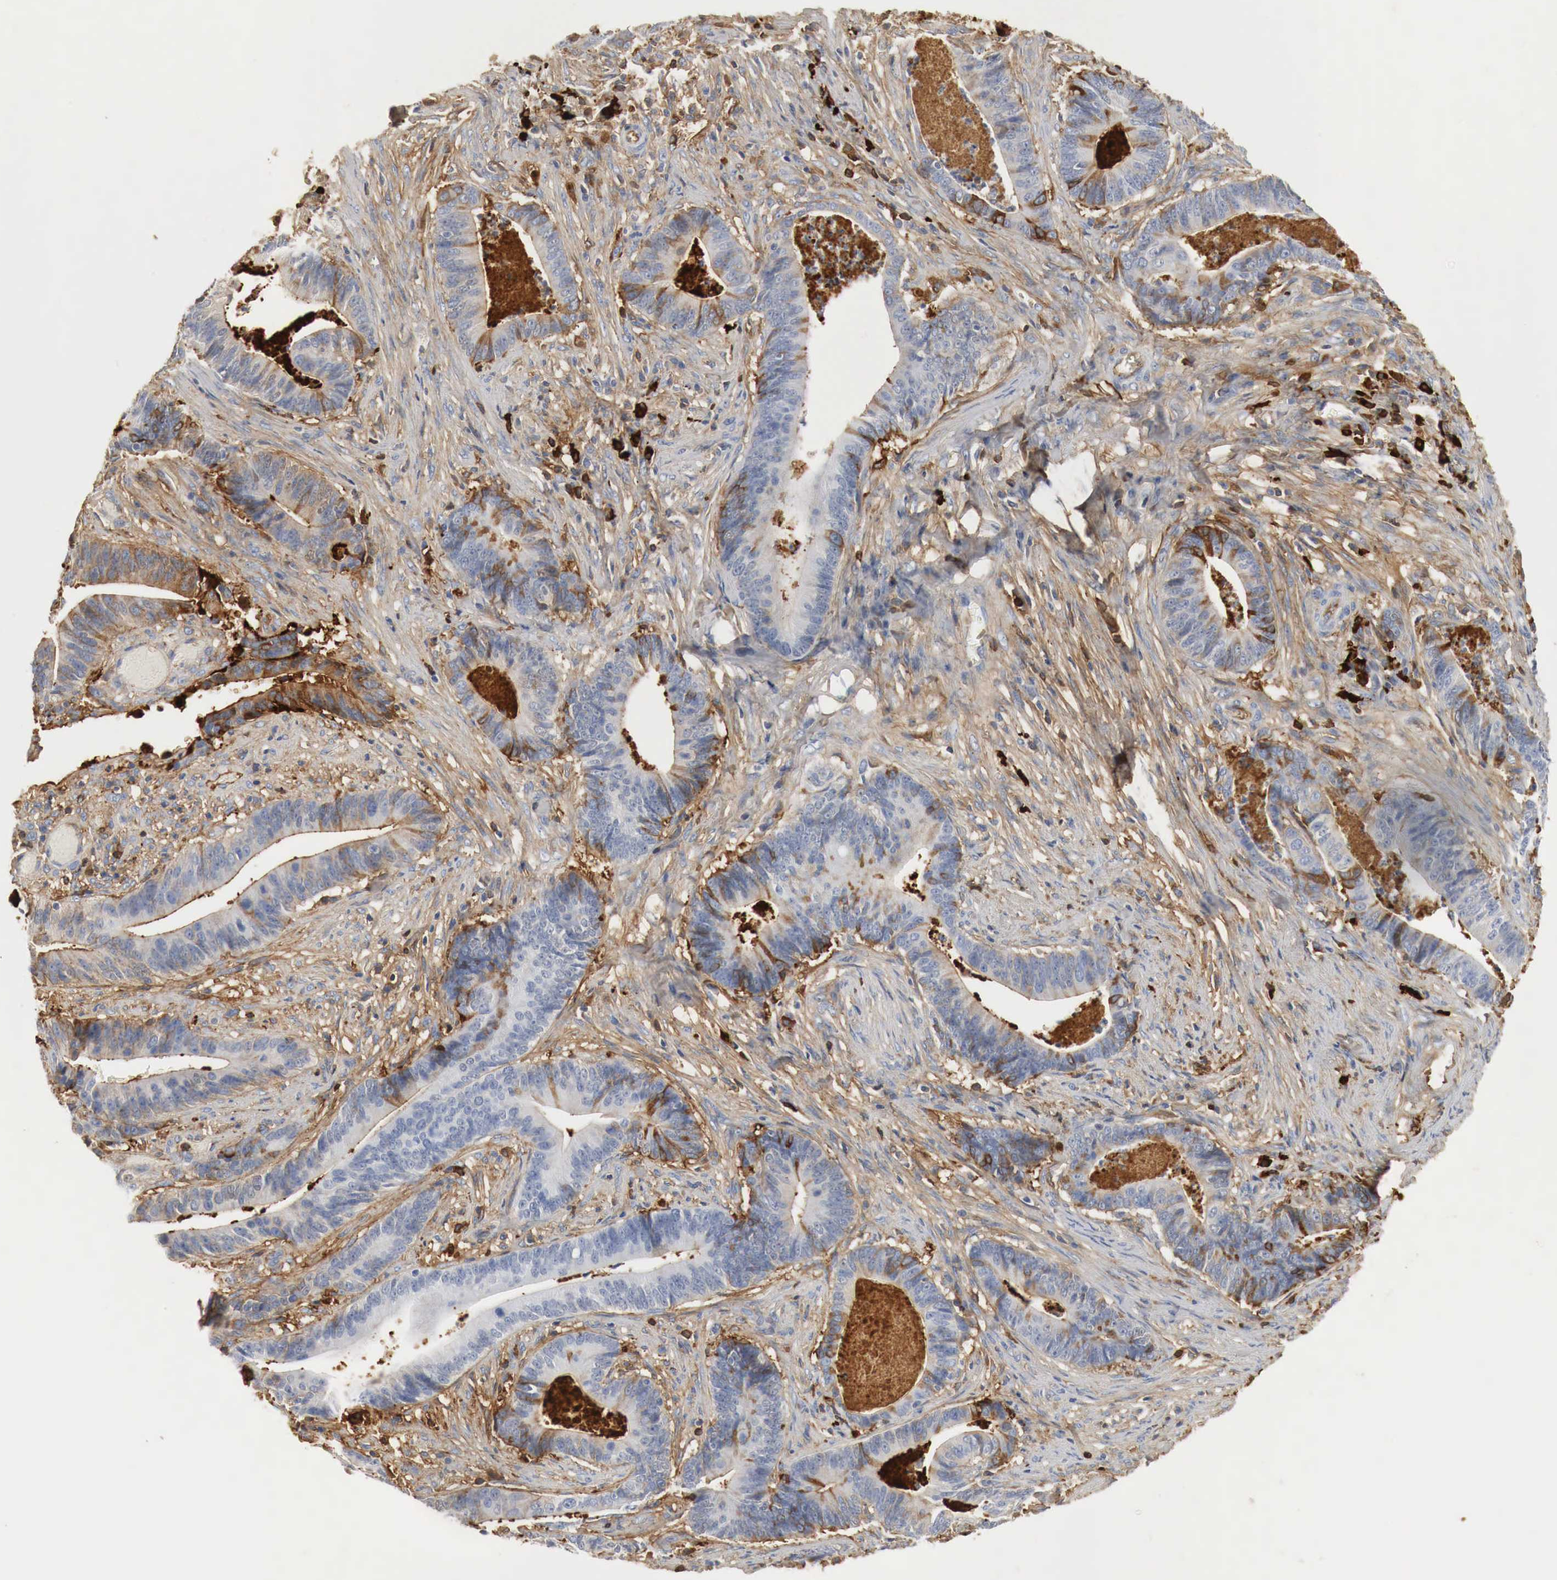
{"staining": {"intensity": "moderate", "quantity": "25%-75%", "location": "cytoplasmic/membranous"}, "tissue": "stomach cancer", "cell_type": "Tumor cells", "image_type": "cancer", "snomed": [{"axis": "morphology", "description": "Adenocarcinoma, NOS"}, {"axis": "topography", "description": "Stomach, lower"}], "caption": "Protein analysis of stomach adenocarcinoma tissue exhibits moderate cytoplasmic/membranous staining in approximately 25%-75% of tumor cells. (DAB (3,3'-diaminobenzidine) IHC, brown staining for protein, blue staining for nuclei).", "gene": "IGLC3", "patient": {"sex": "female", "age": 86}}